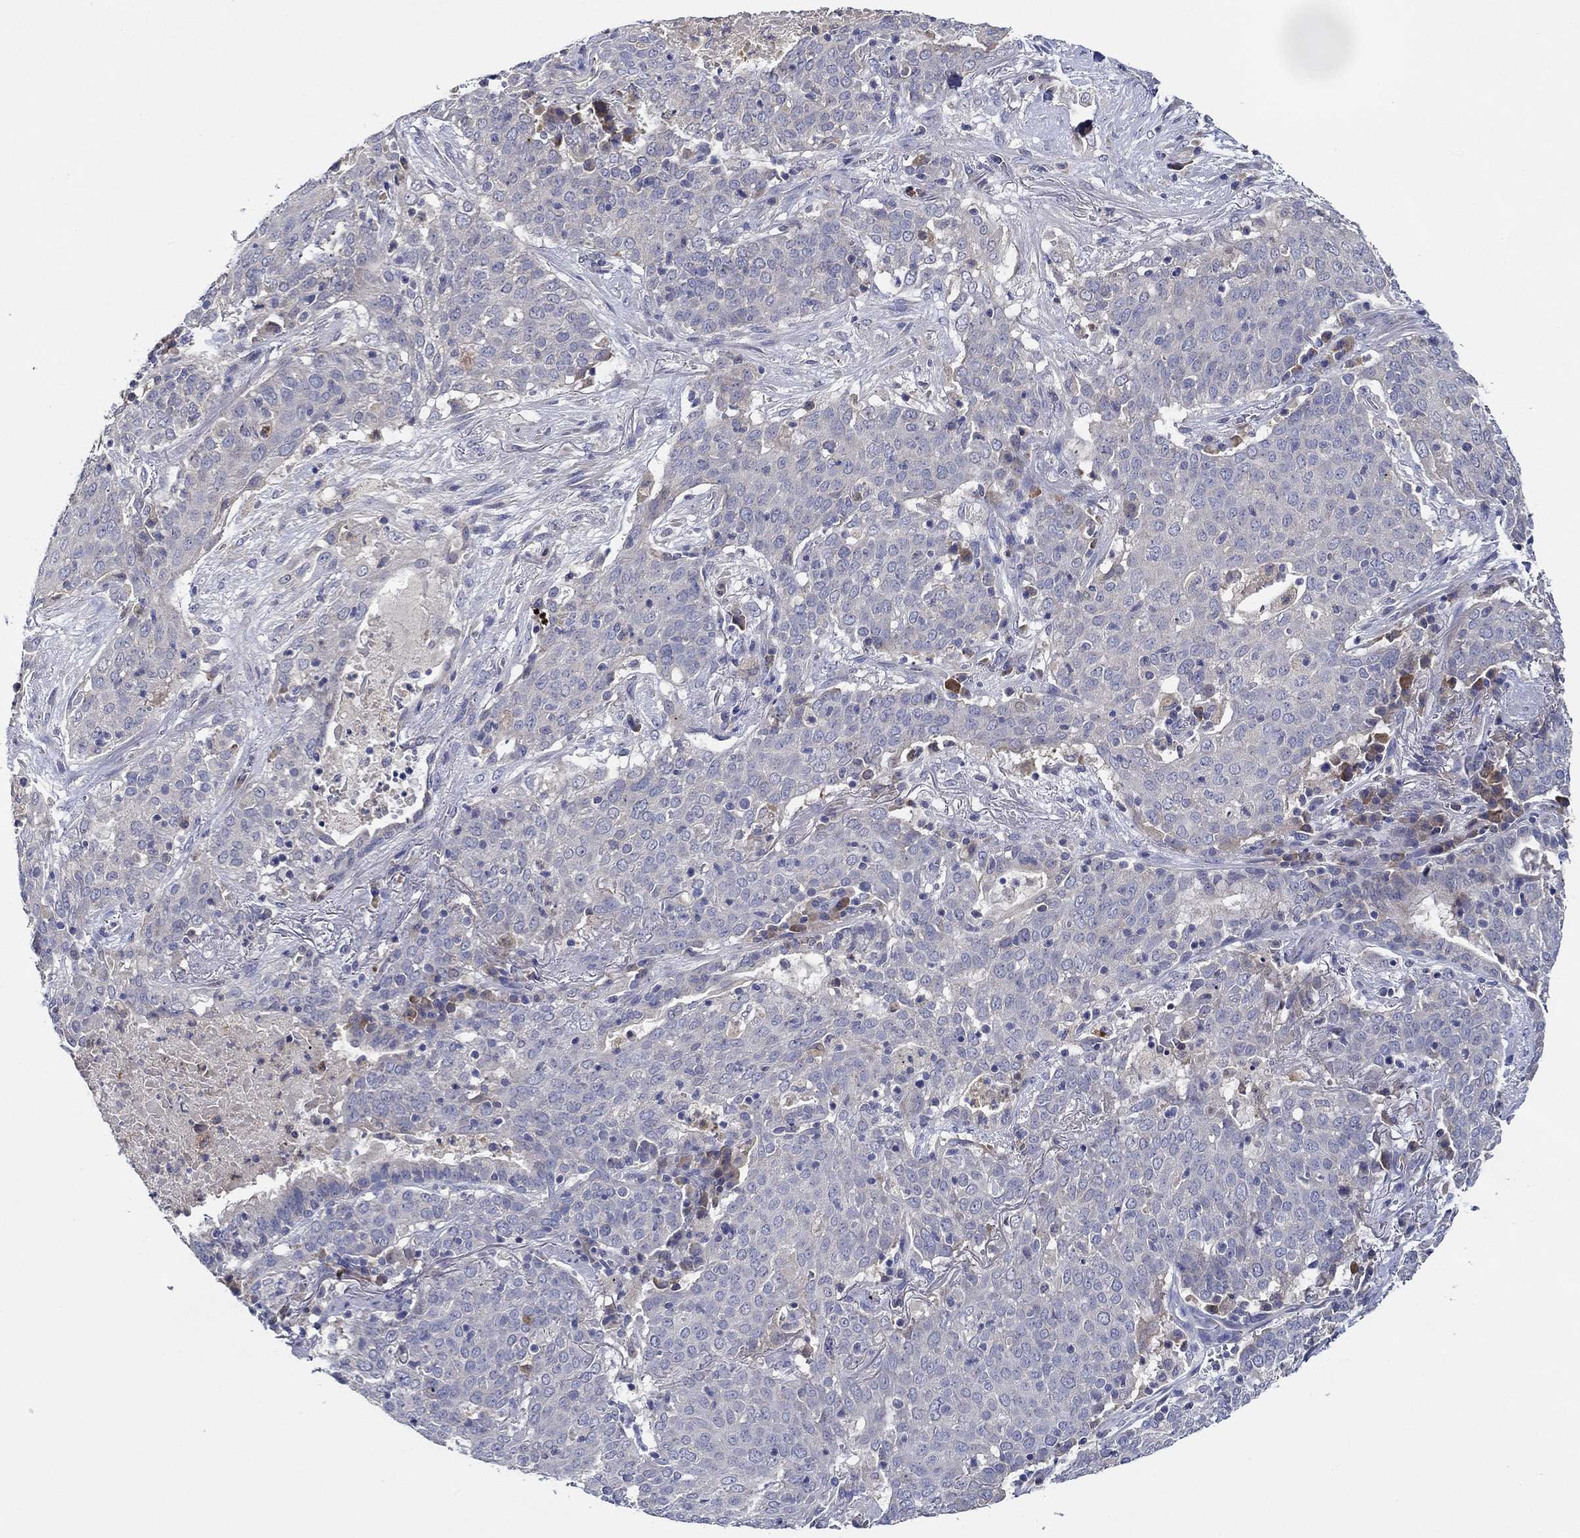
{"staining": {"intensity": "negative", "quantity": "none", "location": "none"}, "tissue": "lung cancer", "cell_type": "Tumor cells", "image_type": "cancer", "snomed": [{"axis": "morphology", "description": "Squamous cell carcinoma, NOS"}, {"axis": "topography", "description": "Lung"}], "caption": "IHC image of neoplastic tissue: human lung cancer stained with DAB exhibits no significant protein expression in tumor cells. Brightfield microscopy of immunohistochemistry (IHC) stained with DAB (3,3'-diaminobenzidine) (brown) and hematoxylin (blue), captured at high magnification.", "gene": "CHIT1", "patient": {"sex": "male", "age": 82}}